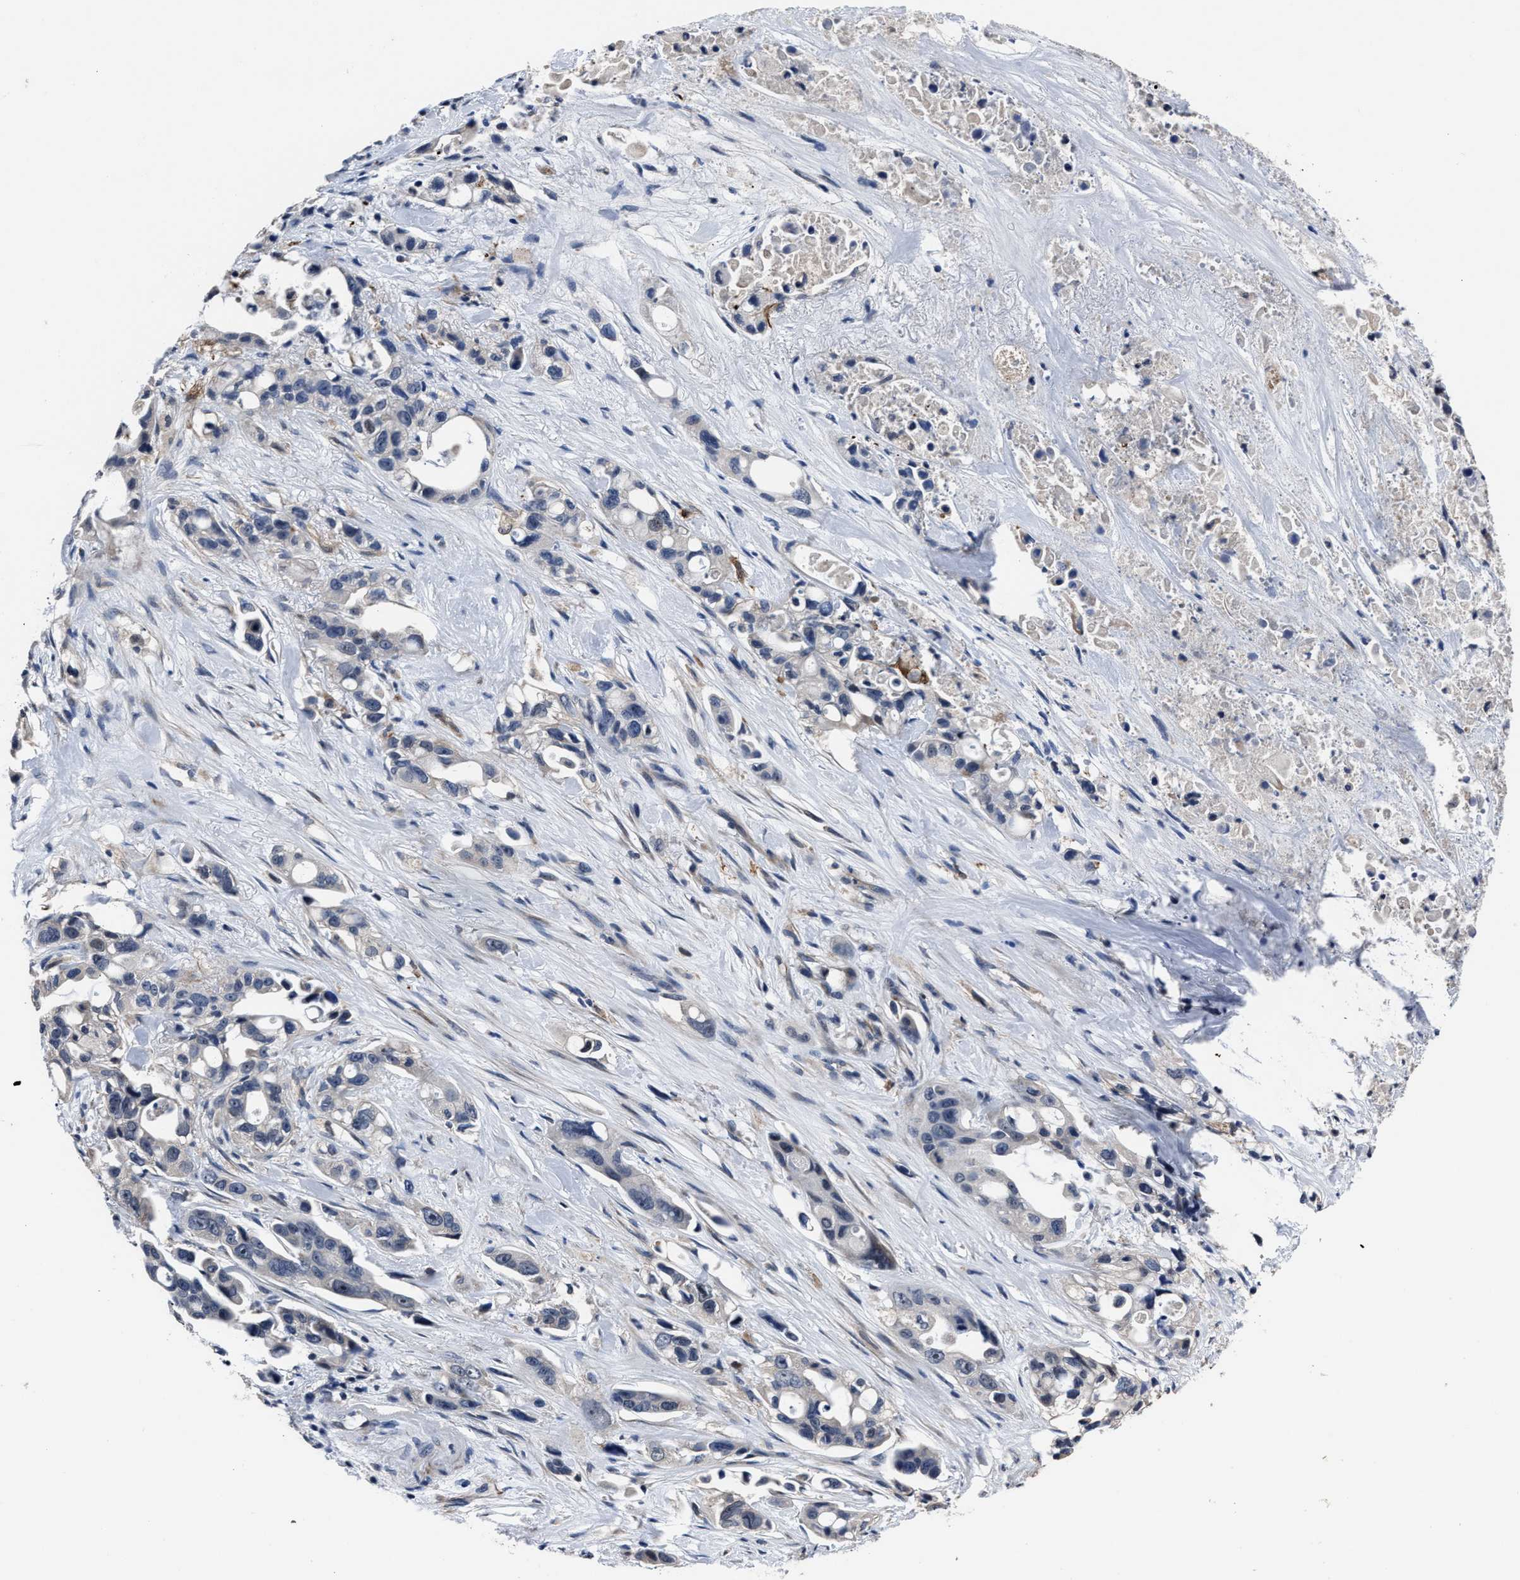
{"staining": {"intensity": "negative", "quantity": "none", "location": "none"}, "tissue": "pancreatic cancer", "cell_type": "Tumor cells", "image_type": "cancer", "snomed": [{"axis": "morphology", "description": "Adenocarcinoma, NOS"}, {"axis": "topography", "description": "Pancreas"}], "caption": "Immunohistochemistry histopathology image of neoplastic tissue: human pancreatic cancer (adenocarcinoma) stained with DAB demonstrates no significant protein positivity in tumor cells.", "gene": "RSBN1L", "patient": {"sex": "male", "age": 53}}